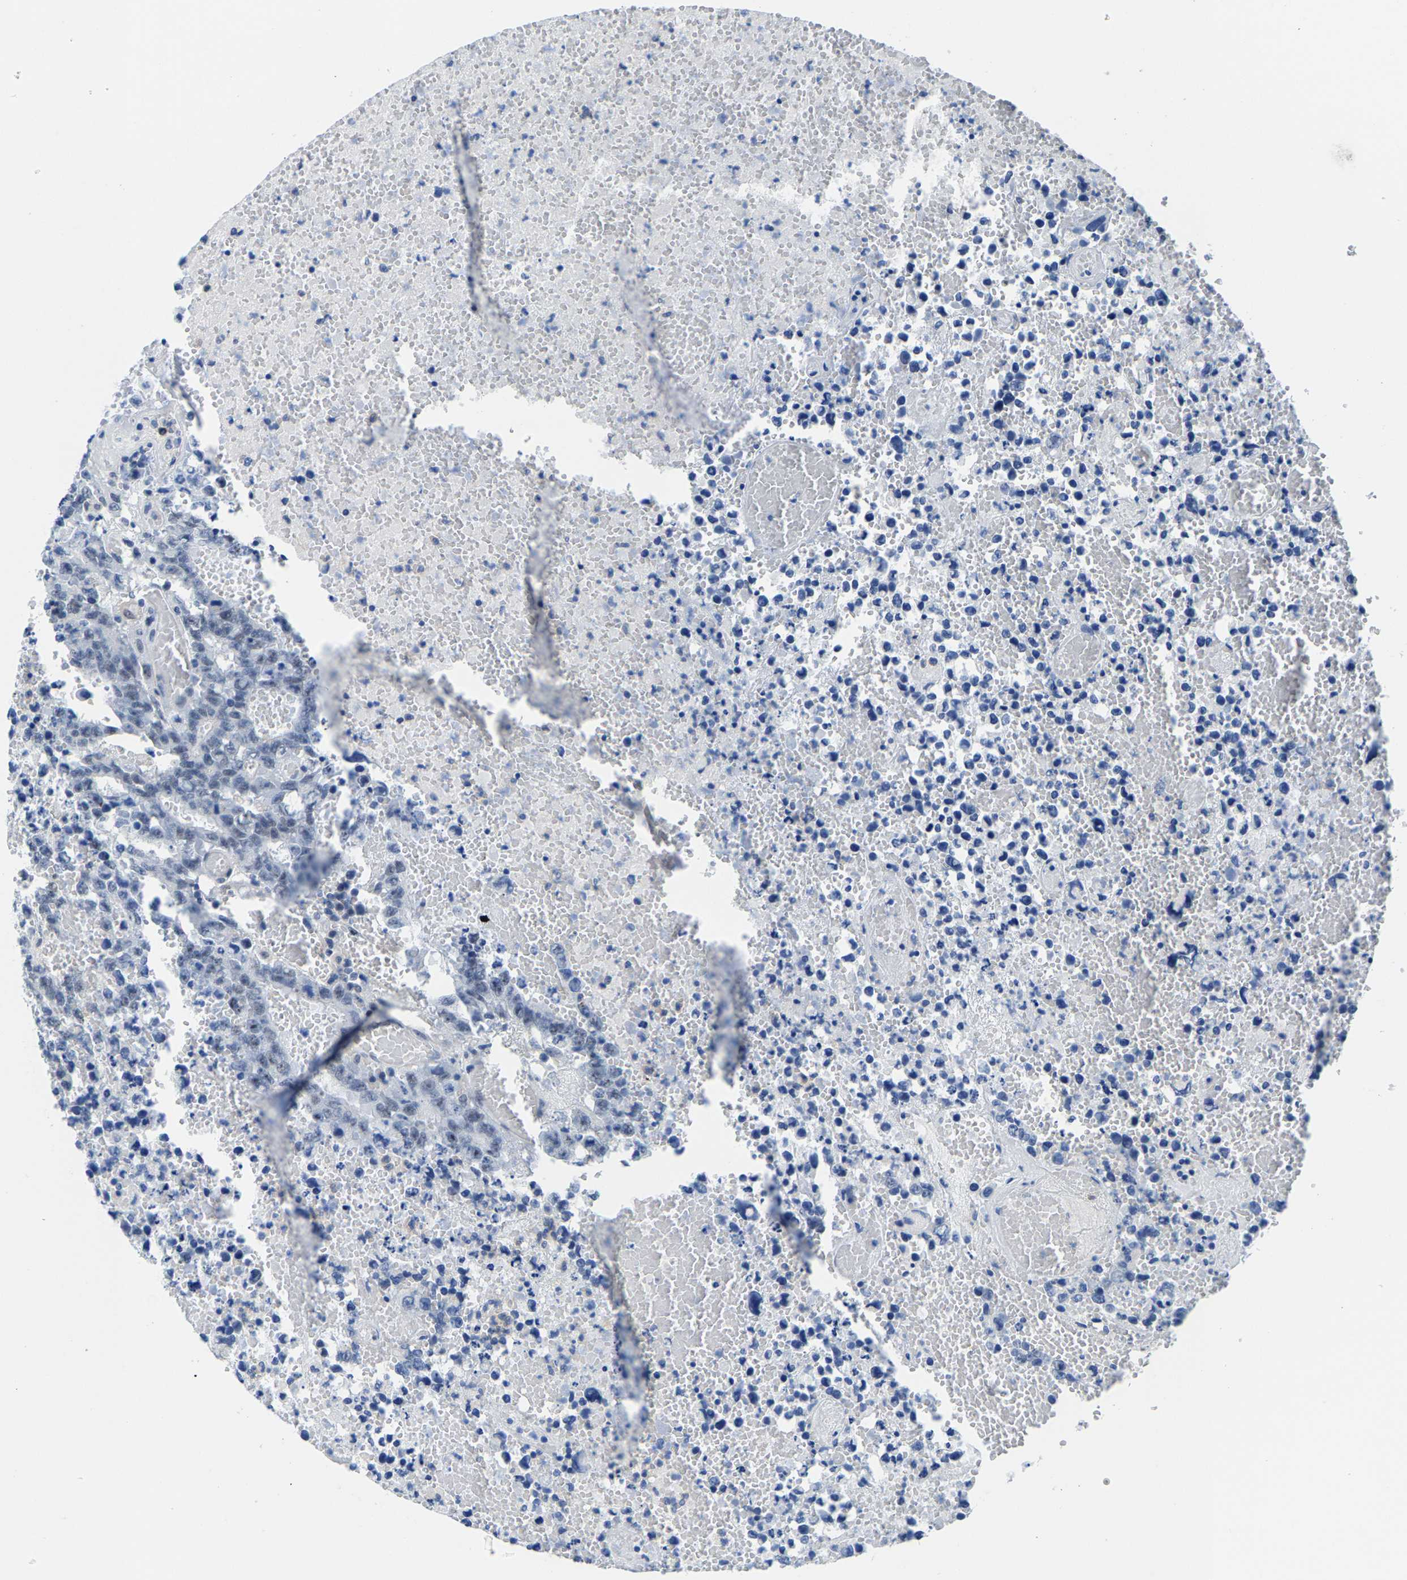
{"staining": {"intensity": "negative", "quantity": "none", "location": "none"}, "tissue": "testis cancer", "cell_type": "Tumor cells", "image_type": "cancer", "snomed": [{"axis": "morphology", "description": "Carcinoma, Embryonal, NOS"}, {"axis": "topography", "description": "Testis"}], "caption": "A histopathology image of human testis cancer (embryonal carcinoma) is negative for staining in tumor cells. Brightfield microscopy of immunohistochemistry (IHC) stained with DAB (brown) and hematoxylin (blue), captured at high magnification.", "gene": "SSH3", "patient": {"sex": "male", "age": 25}}